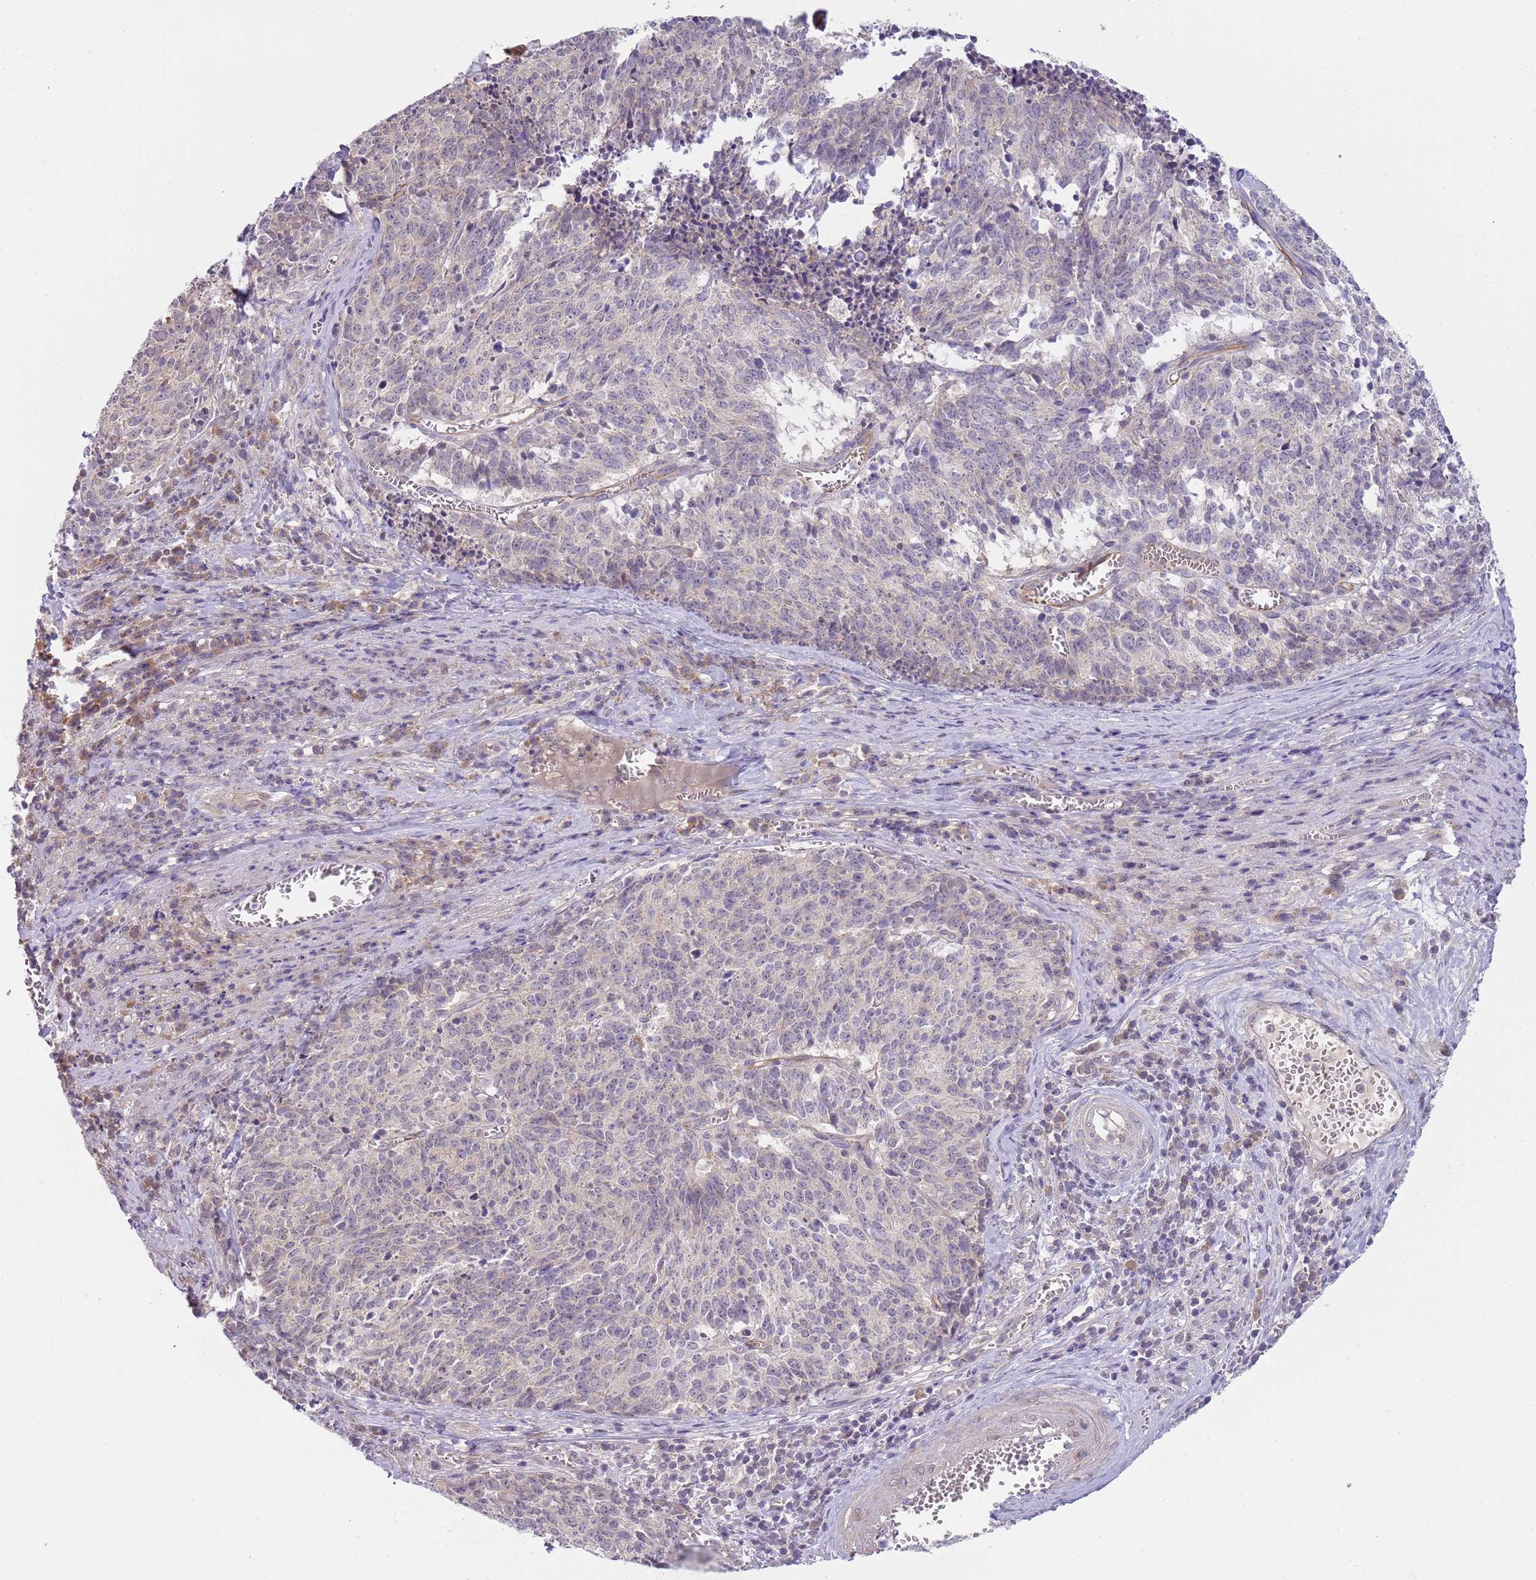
{"staining": {"intensity": "weak", "quantity": "<25%", "location": "cytoplasmic/membranous"}, "tissue": "cervical cancer", "cell_type": "Tumor cells", "image_type": "cancer", "snomed": [{"axis": "morphology", "description": "Squamous cell carcinoma, NOS"}, {"axis": "topography", "description": "Cervix"}], "caption": "Squamous cell carcinoma (cervical) was stained to show a protein in brown. There is no significant expression in tumor cells. Brightfield microscopy of immunohistochemistry (IHC) stained with DAB (3,3'-diaminobenzidine) (brown) and hematoxylin (blue), captured at high magnification.", "gene": "SKOR2", "patient": {"sex": "female", "age": 29}}